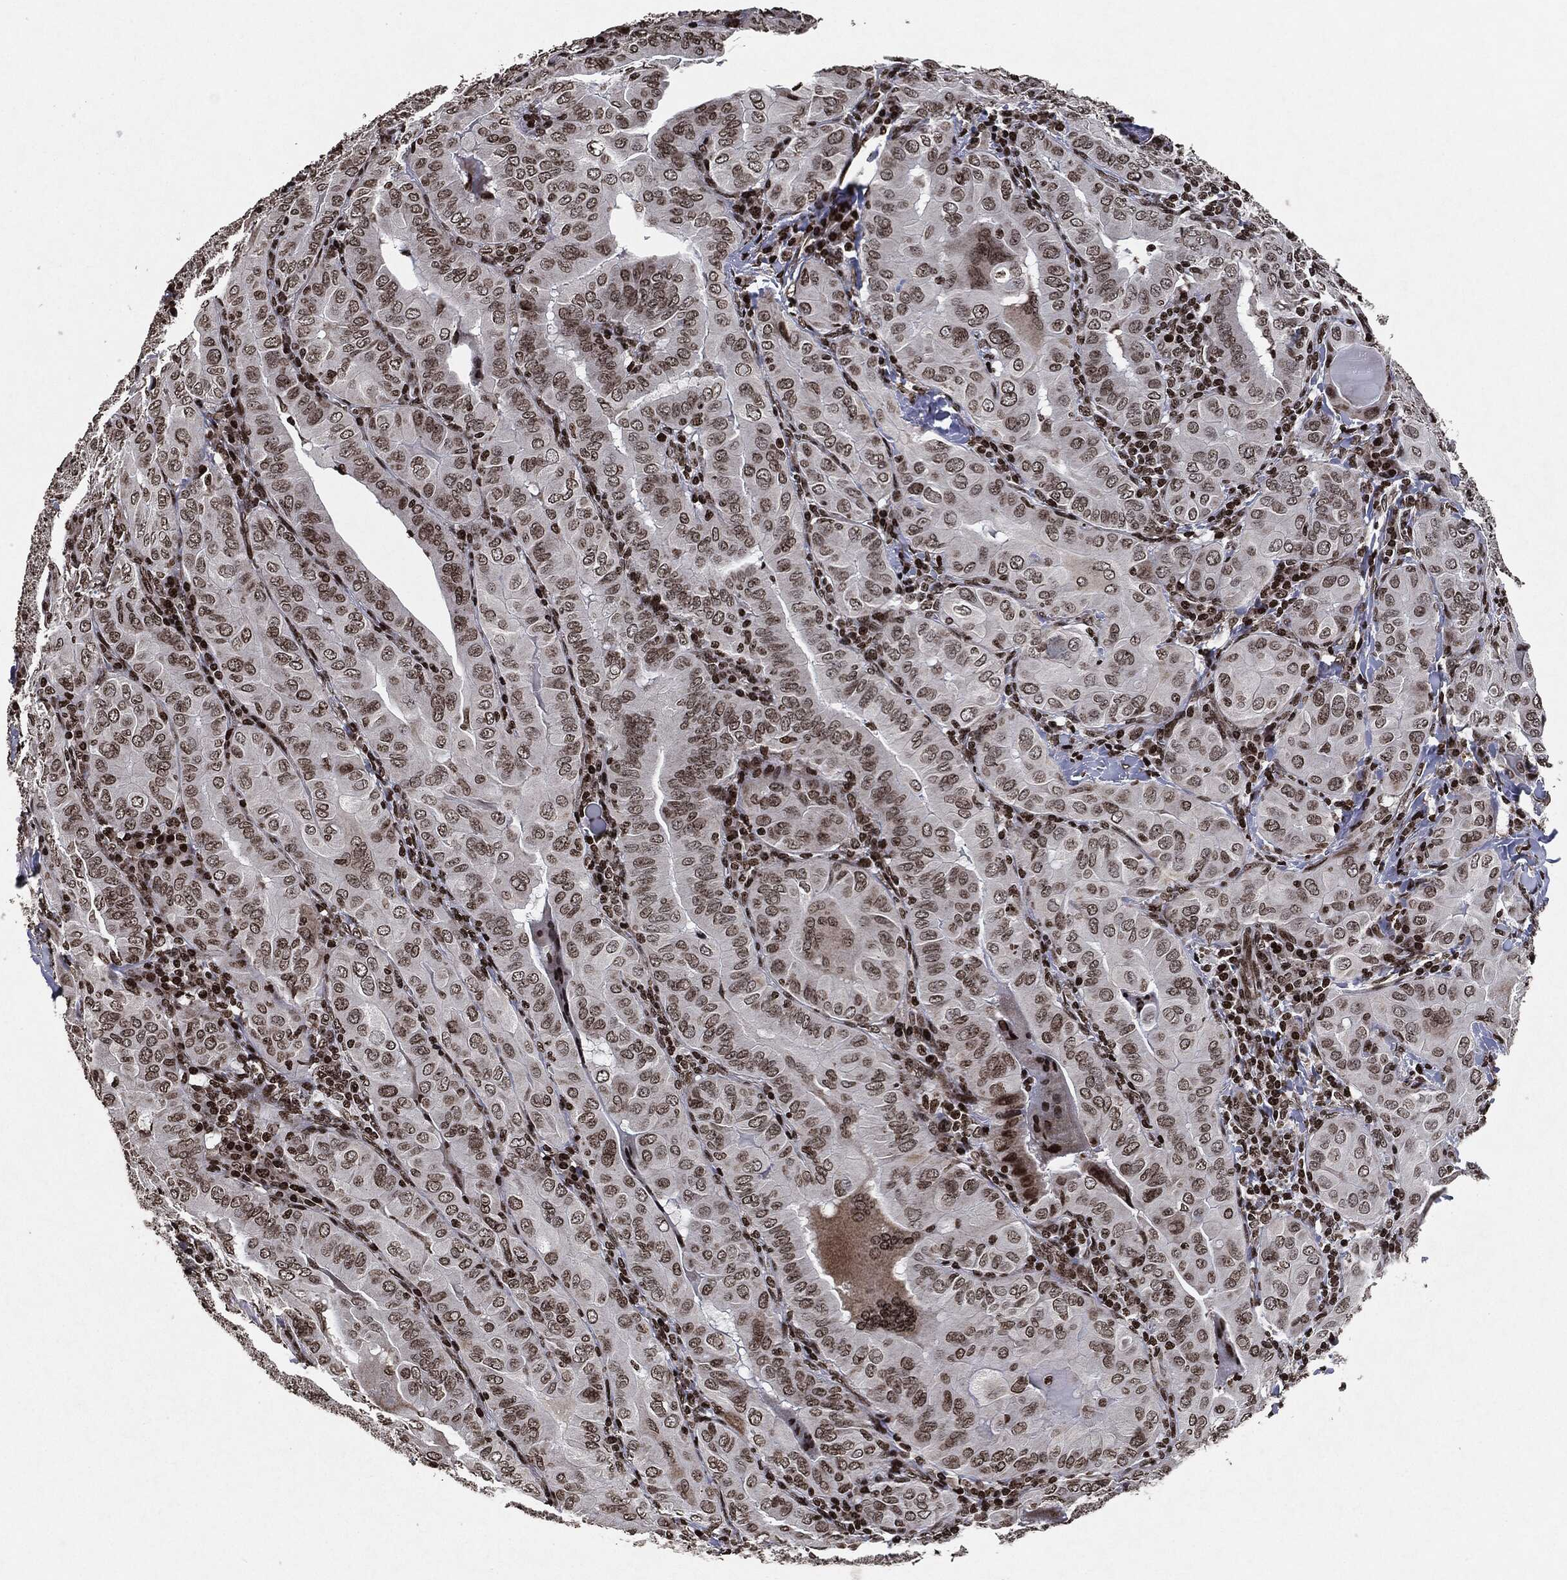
{"staining": {"intensity": "weak", "quantity": "25%-75%", "location": "nuclear"}, "tissue": "thyroid cancer", "cell_type": "Tumor cells", "image_type": "cancer", "snomed": [{"axis": "morphology", "description": "Papillary adenocarcinoma, NOS"}, {"axis": "topography", "description": "Thyroid gland"}], "caption": "This image shows thyroid papillary adenocarcinoma stained with IHC to label a protein in brown. The nuclear of tumor cells show weak positivity for the protein. Nuclei are counter-stained blue.", "gene": "JUN", "patient": {"sex": "female", "age": 37}}